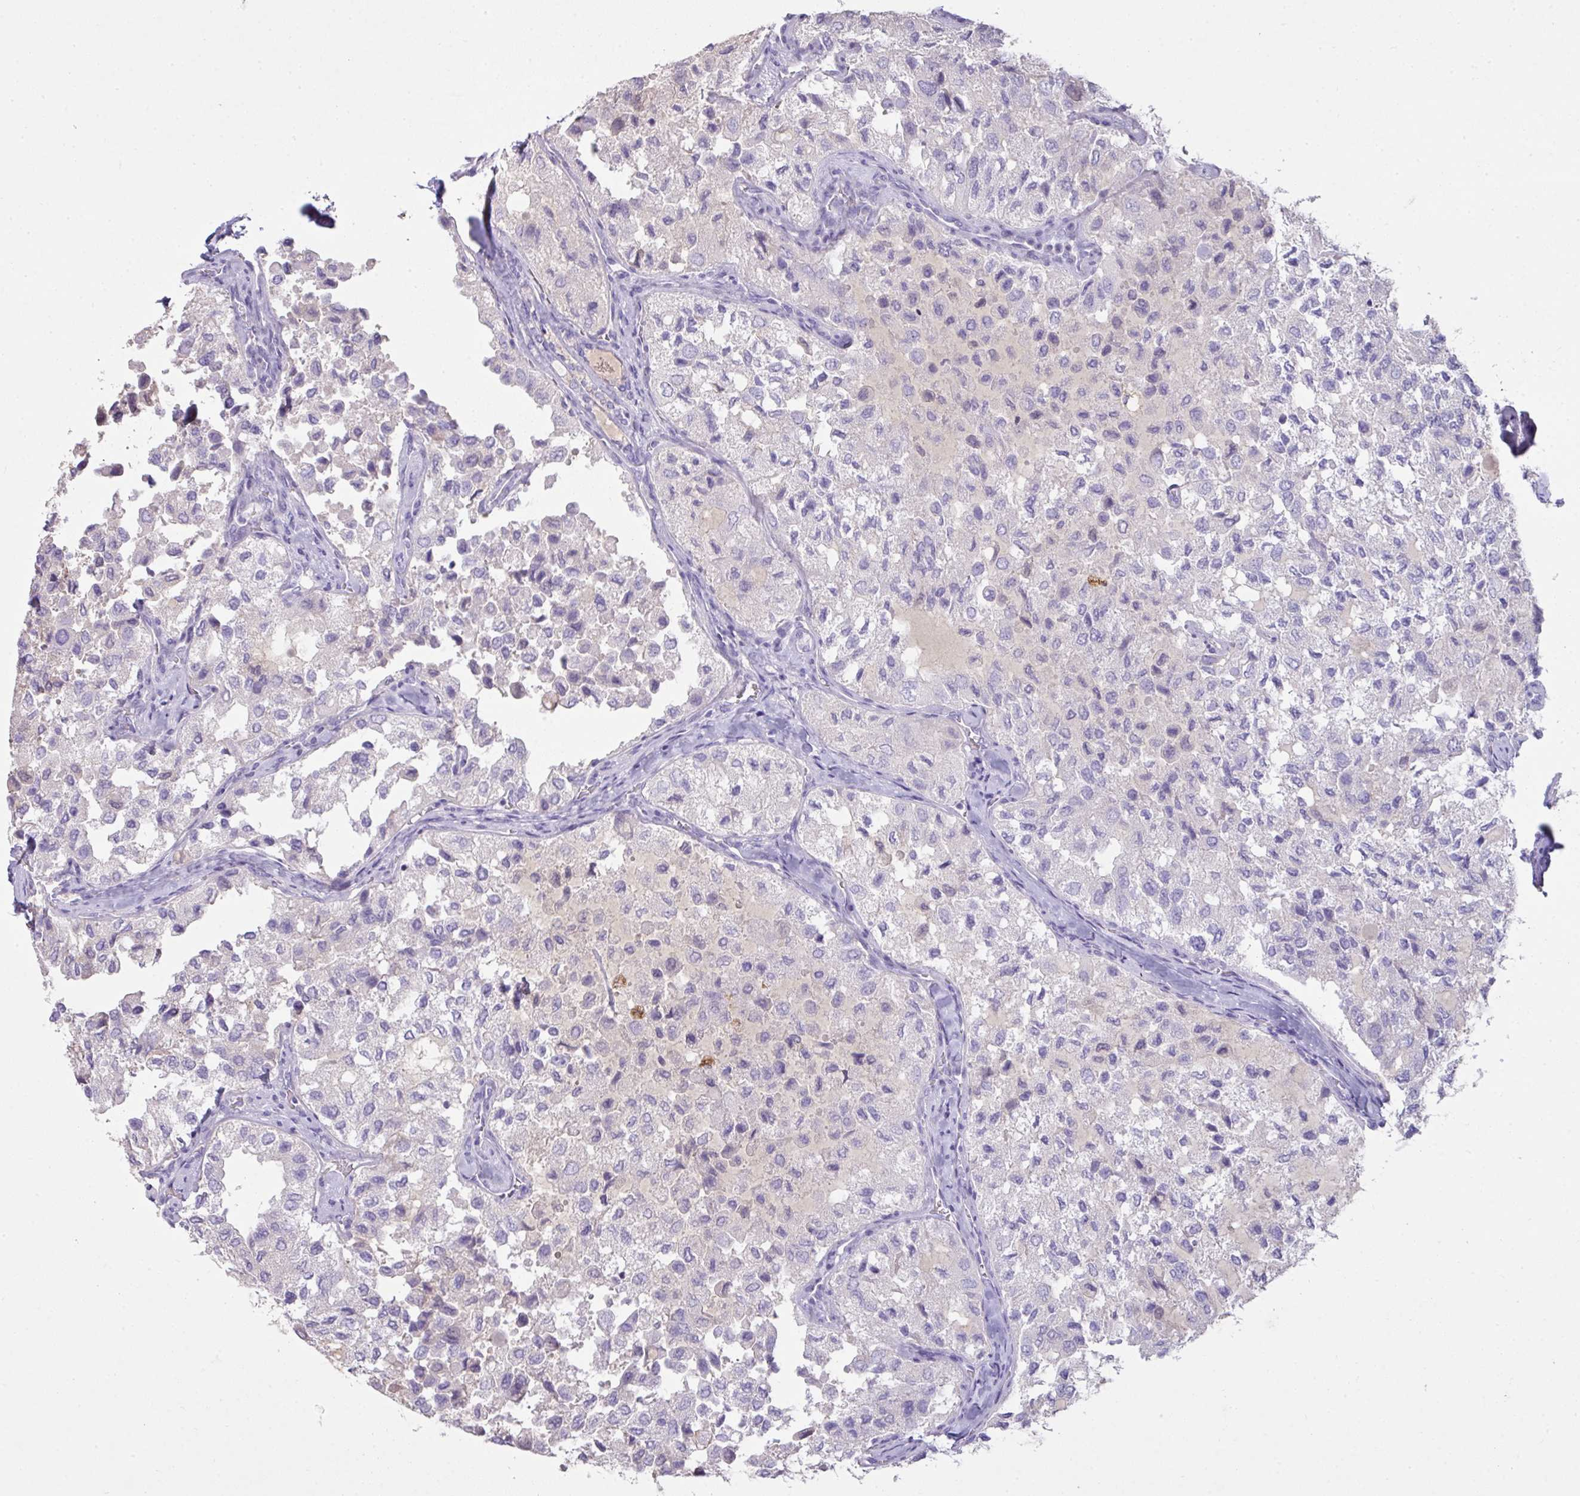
{"staining": {"intensity": "negative", "quantity": "none", "location": "none"}, "tissue": "thyroid cancer", "cell_type": "Tumor cells", "image_type": "cancer", "snomed": [{"axis": "morphology", "description": "Follicular adenoma carcinoma, NOS"}, {"axis": "topography", "description": "Thyroid gland"}], "caption": "Thyroid follicular adenoma carcinoma stained for a protein using immunohistochemistry reveals no expression tumor cells.", "gene": "OR6C6", "patient": {"sex": "male", "age": 75}}